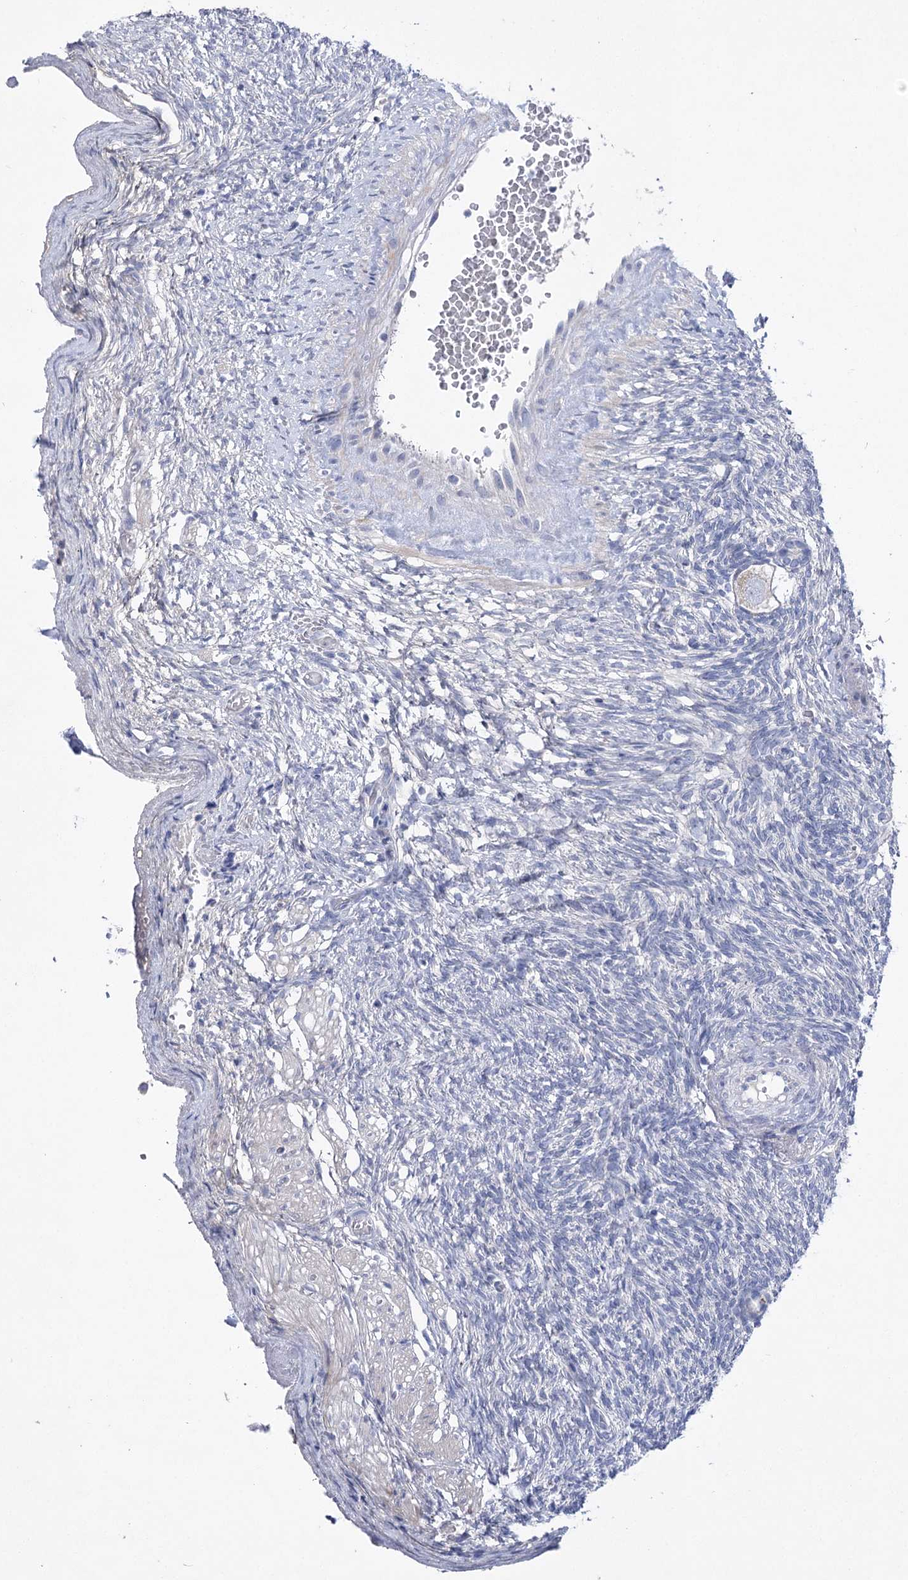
{"staining": {"intensity": "weak", "quantity": ">75%", "location": "cytoplasmic/membranous"}, "tissue": "ovary", "cell_type": "Follicle cells", "image_type": "normal", "snomed": [{"axis": "morphology", "description": "Normal tissue, NOS"}, {"axis": "topography", "description": "Ovary"}], "caption": "Weak cytoplasmic/membranous protein staining is seen in approximately >75% of follicle cells in ovary.", "gene": "LRRC14B", "patient": {"sex": "female", "age": 34}}